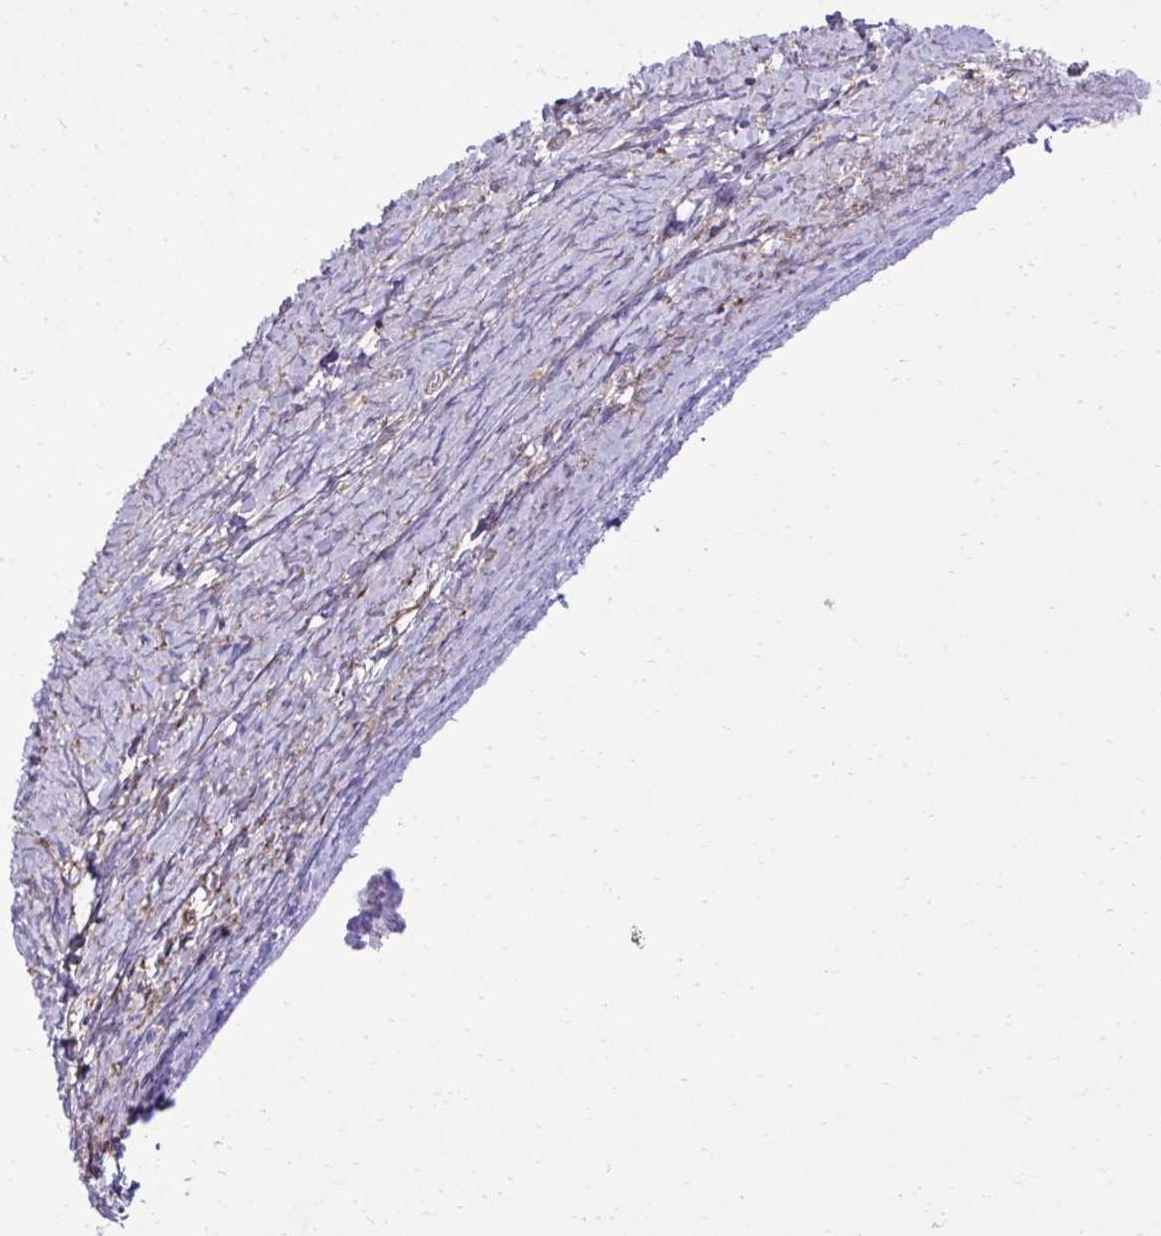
{"staining": {"intensity": "negative", "quantity": "none", "location": "none"}, "tissue": "ovary", "cell_type": "Follicle cells", "image_type": "normal", "snomed": [{"axis": "morphology", "description": "Normal tissue, NOS"}, {"axis": "topography", "description": "Ovary"}], "caption": "DAB (3,3'-diaminobenzidine) immunohistochemical staining of unremarkable human ovary displays no significant positivity in follicle cells.", "gene": "PITPNM3", "patient": {"sex": "female", "age": 39}}